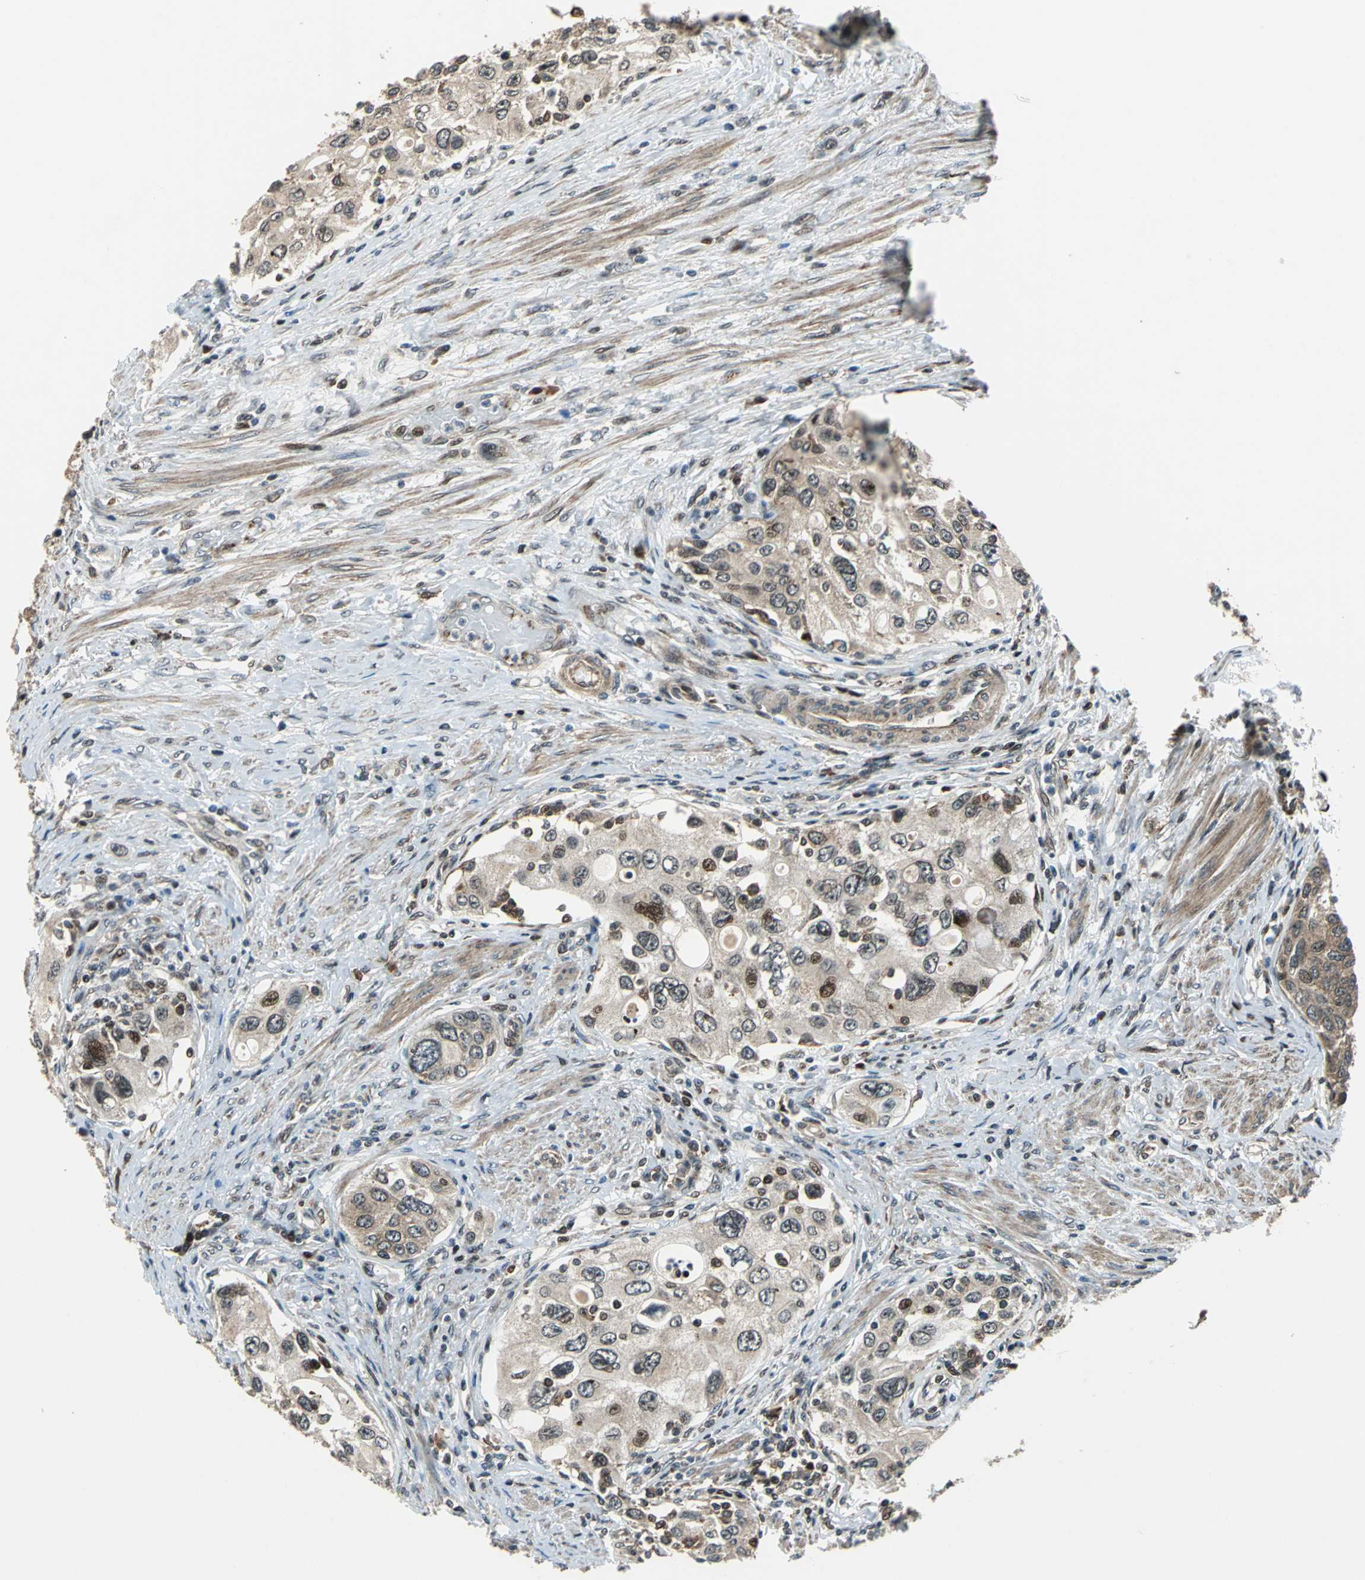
{"staining": {"intensity": "moderate", "quantity": "25%-75%", "location": "cytoplasmic/membranous,nuclear"}, "tissue": "urothelial cancer", "cell_type": "Tumor cells", "image_type": "cancer", "snomed": [{"axis": "morphology", "description": "Urothelial carcinoma, High grade"}, {"axis": "topography", "description": "Urinary bladder"}], "caption": "A brown stain shows moderate cytoplasmic/membranous and nuclear positivity of a protein in high-grade urothelial carcinoma tumor cells. The staining was performed using DAB (3,3'-diaminobenzidine) to visualize the protein expression in brown, while the nuclei were stained in blue with hematoxylin (Magnification: 20x).", "gene": "AATF", "patient": {"sex": "female", "age": 56}}